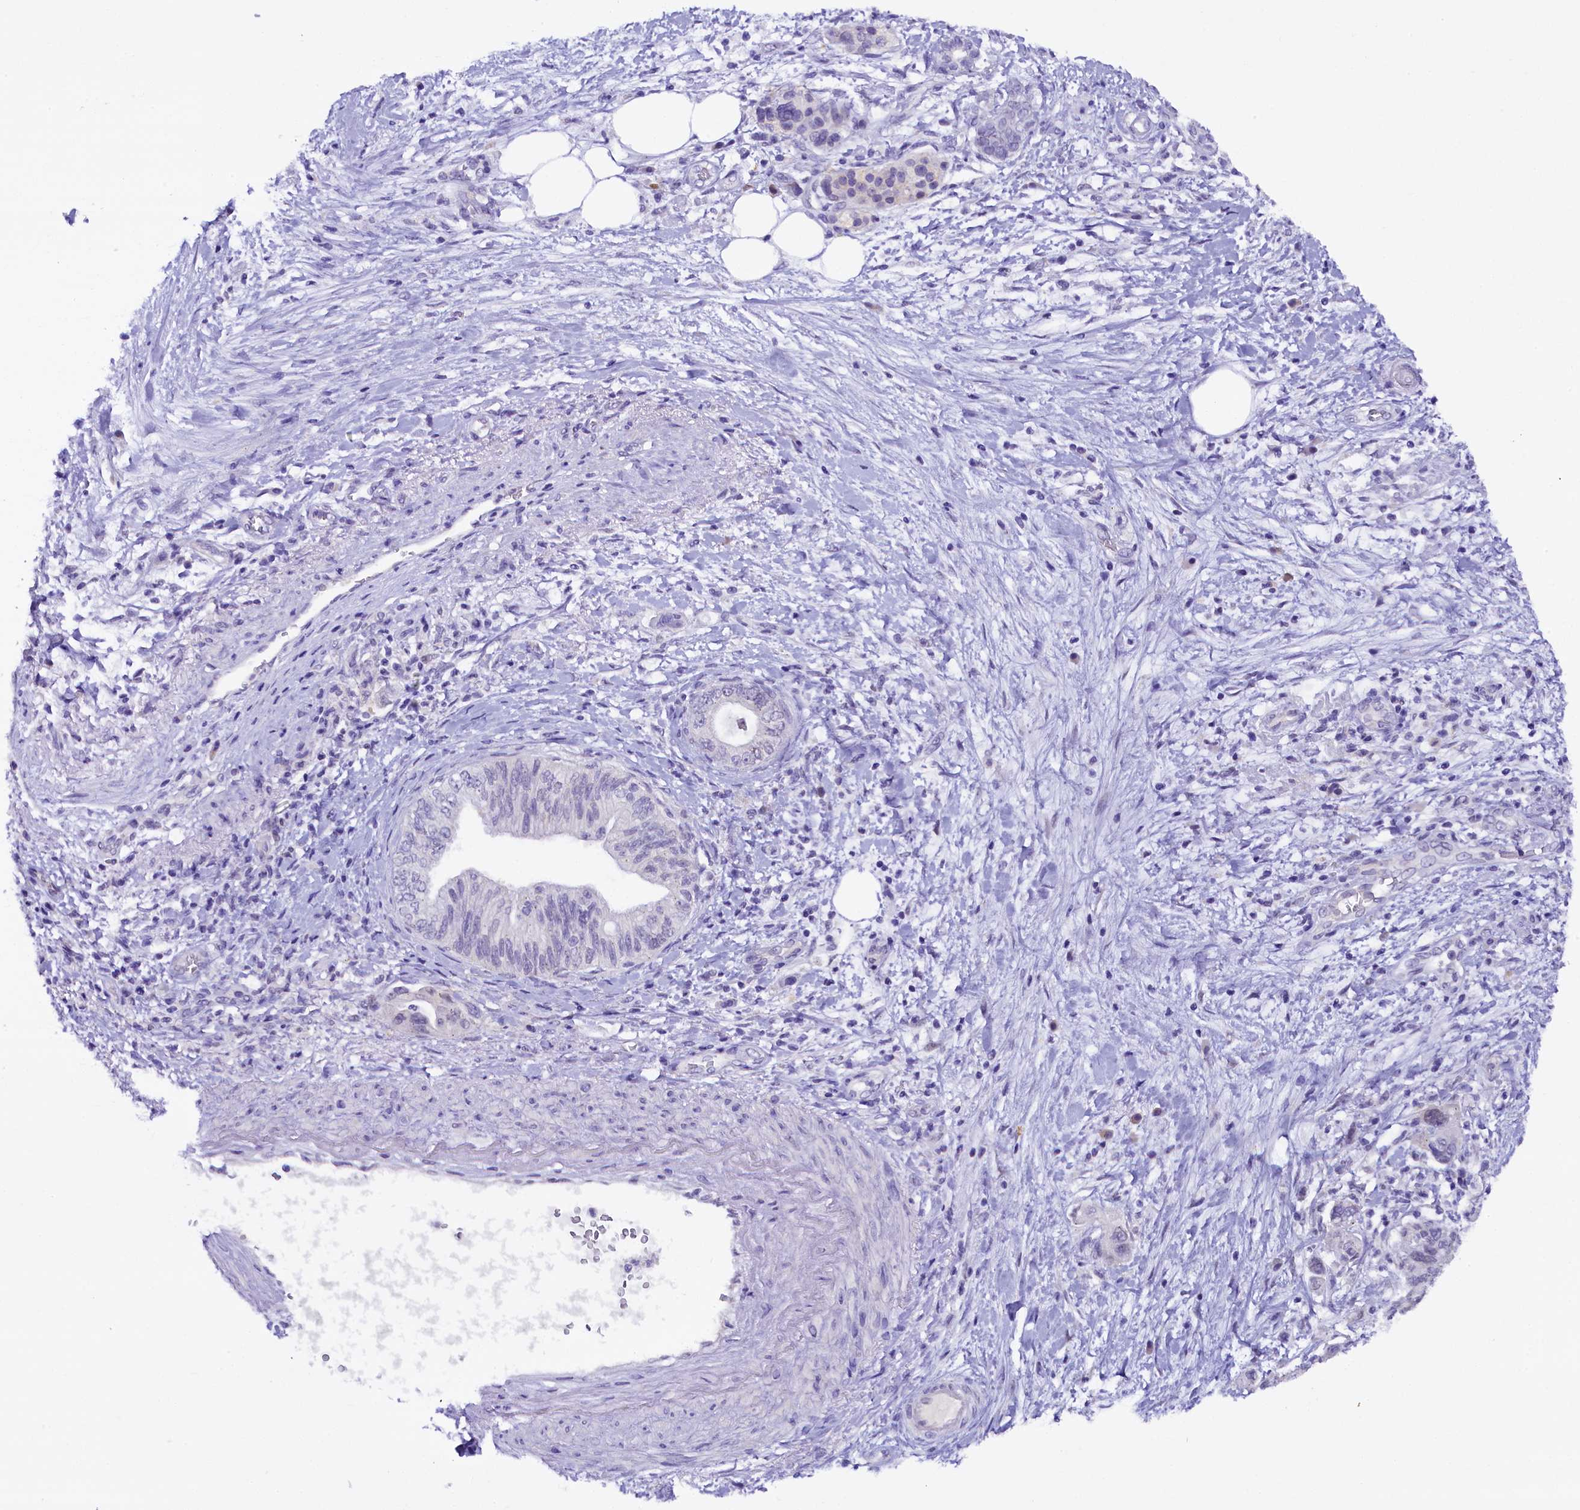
{"staining": {"intensity": "negative", "quantity": "none", "location": "none"}, "tissue": "pancreatic cancer", "cell_type": "Tumor cells", "image_type": "cancer", "snomed": [{"axis": "morphology", "description": "Adenocarcinoma, NOS"}, {"axis": "topography", "description": "Pancreas"}], "caption": "DAB immunohistochemical staining of human pancreatic cancer shows no significant expression in tumor cells.", "gene": "IQCN", "patient": {"sex": "female", "age": 73}}